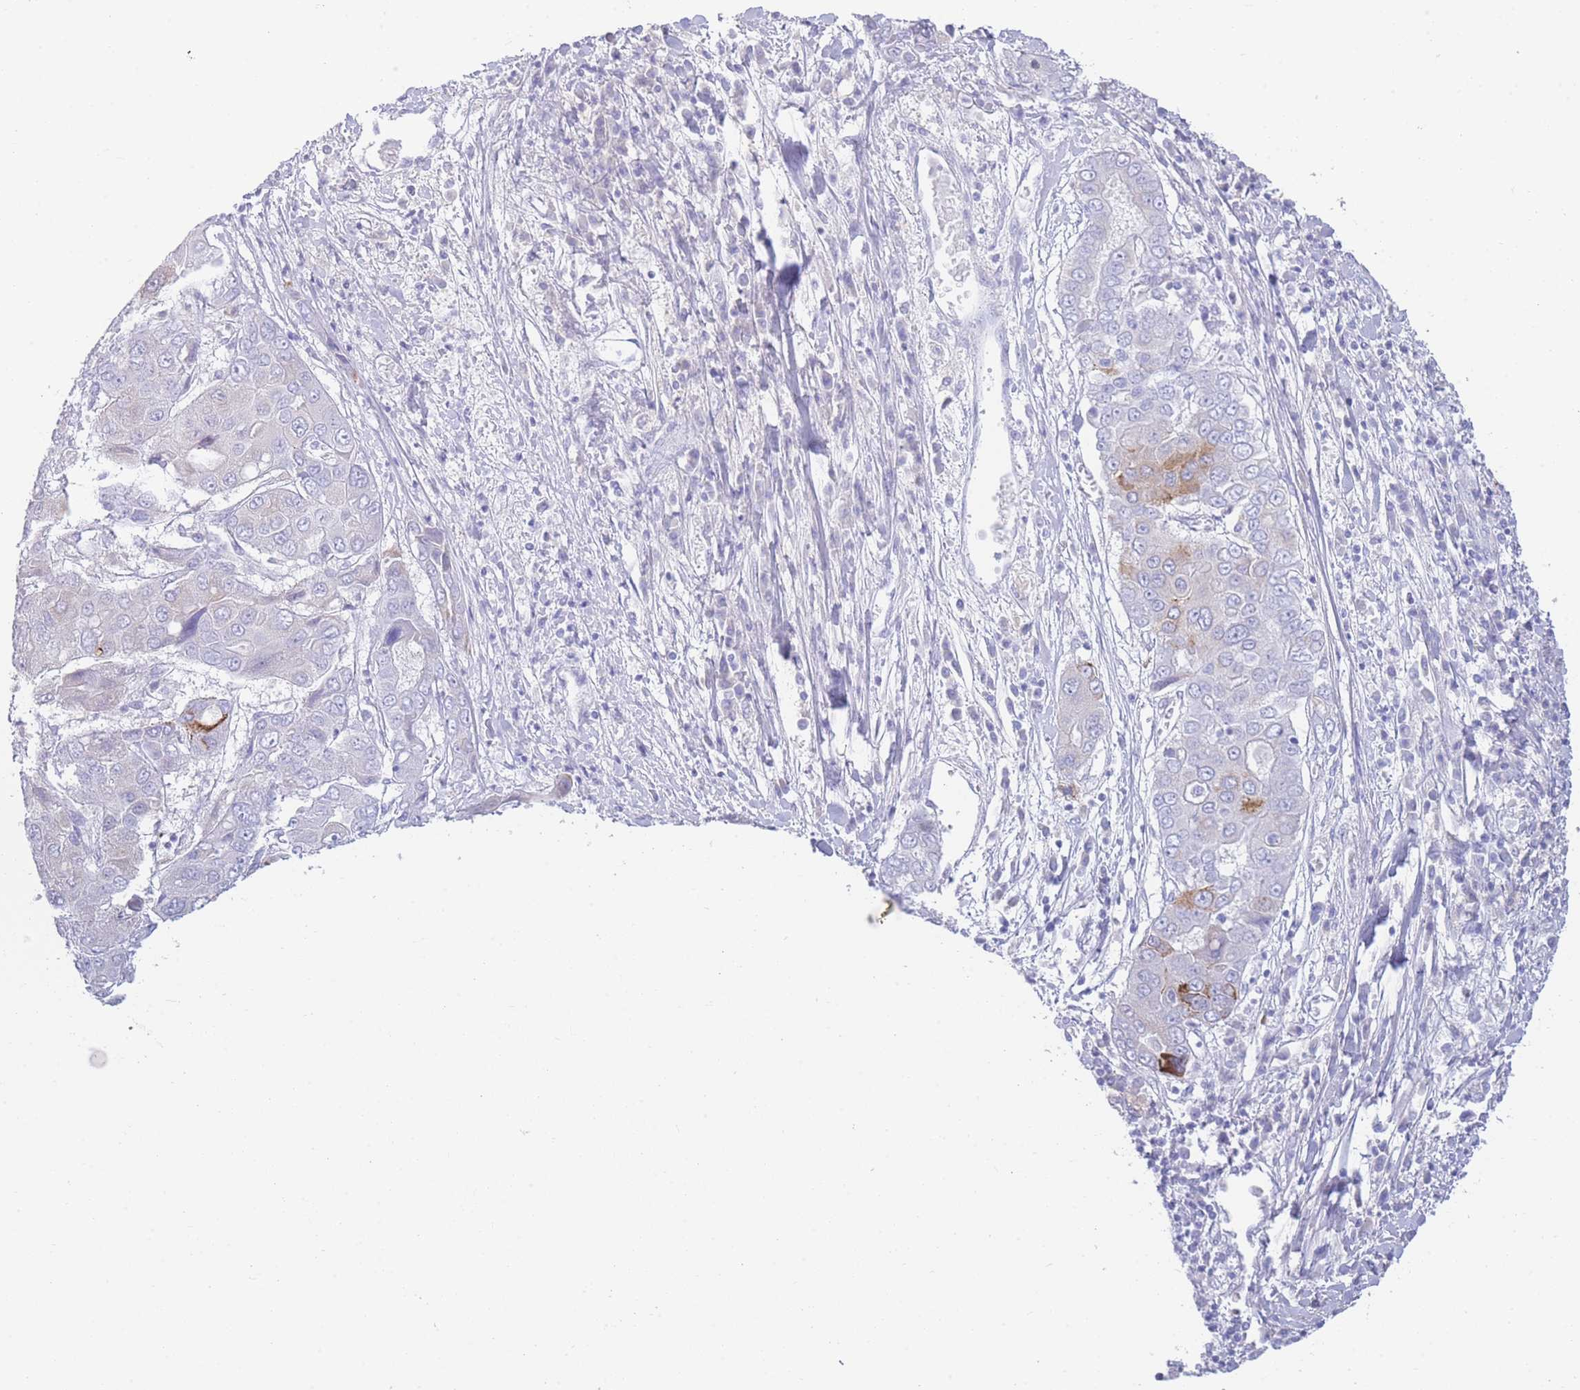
{"staining": {"intensity": "weak", "quantity": "<25%", "location": "cytoplasmic/membranous"}, "tissue": "liver cancer", "cell_type": "Tumor cells", "image_type": "cancer", "snomed": [{"axis": "morphology", "description": "Cholangiocarcinoma"}, {"axis": "topography", "description": "Liver"}], "caption": "Immunohistochemistry of cholangiocarcinoma (liver) exhibits no expression in tumor cells.", "gene": "LRRC37A", "patient": {"sex": "male", "age": 67}}